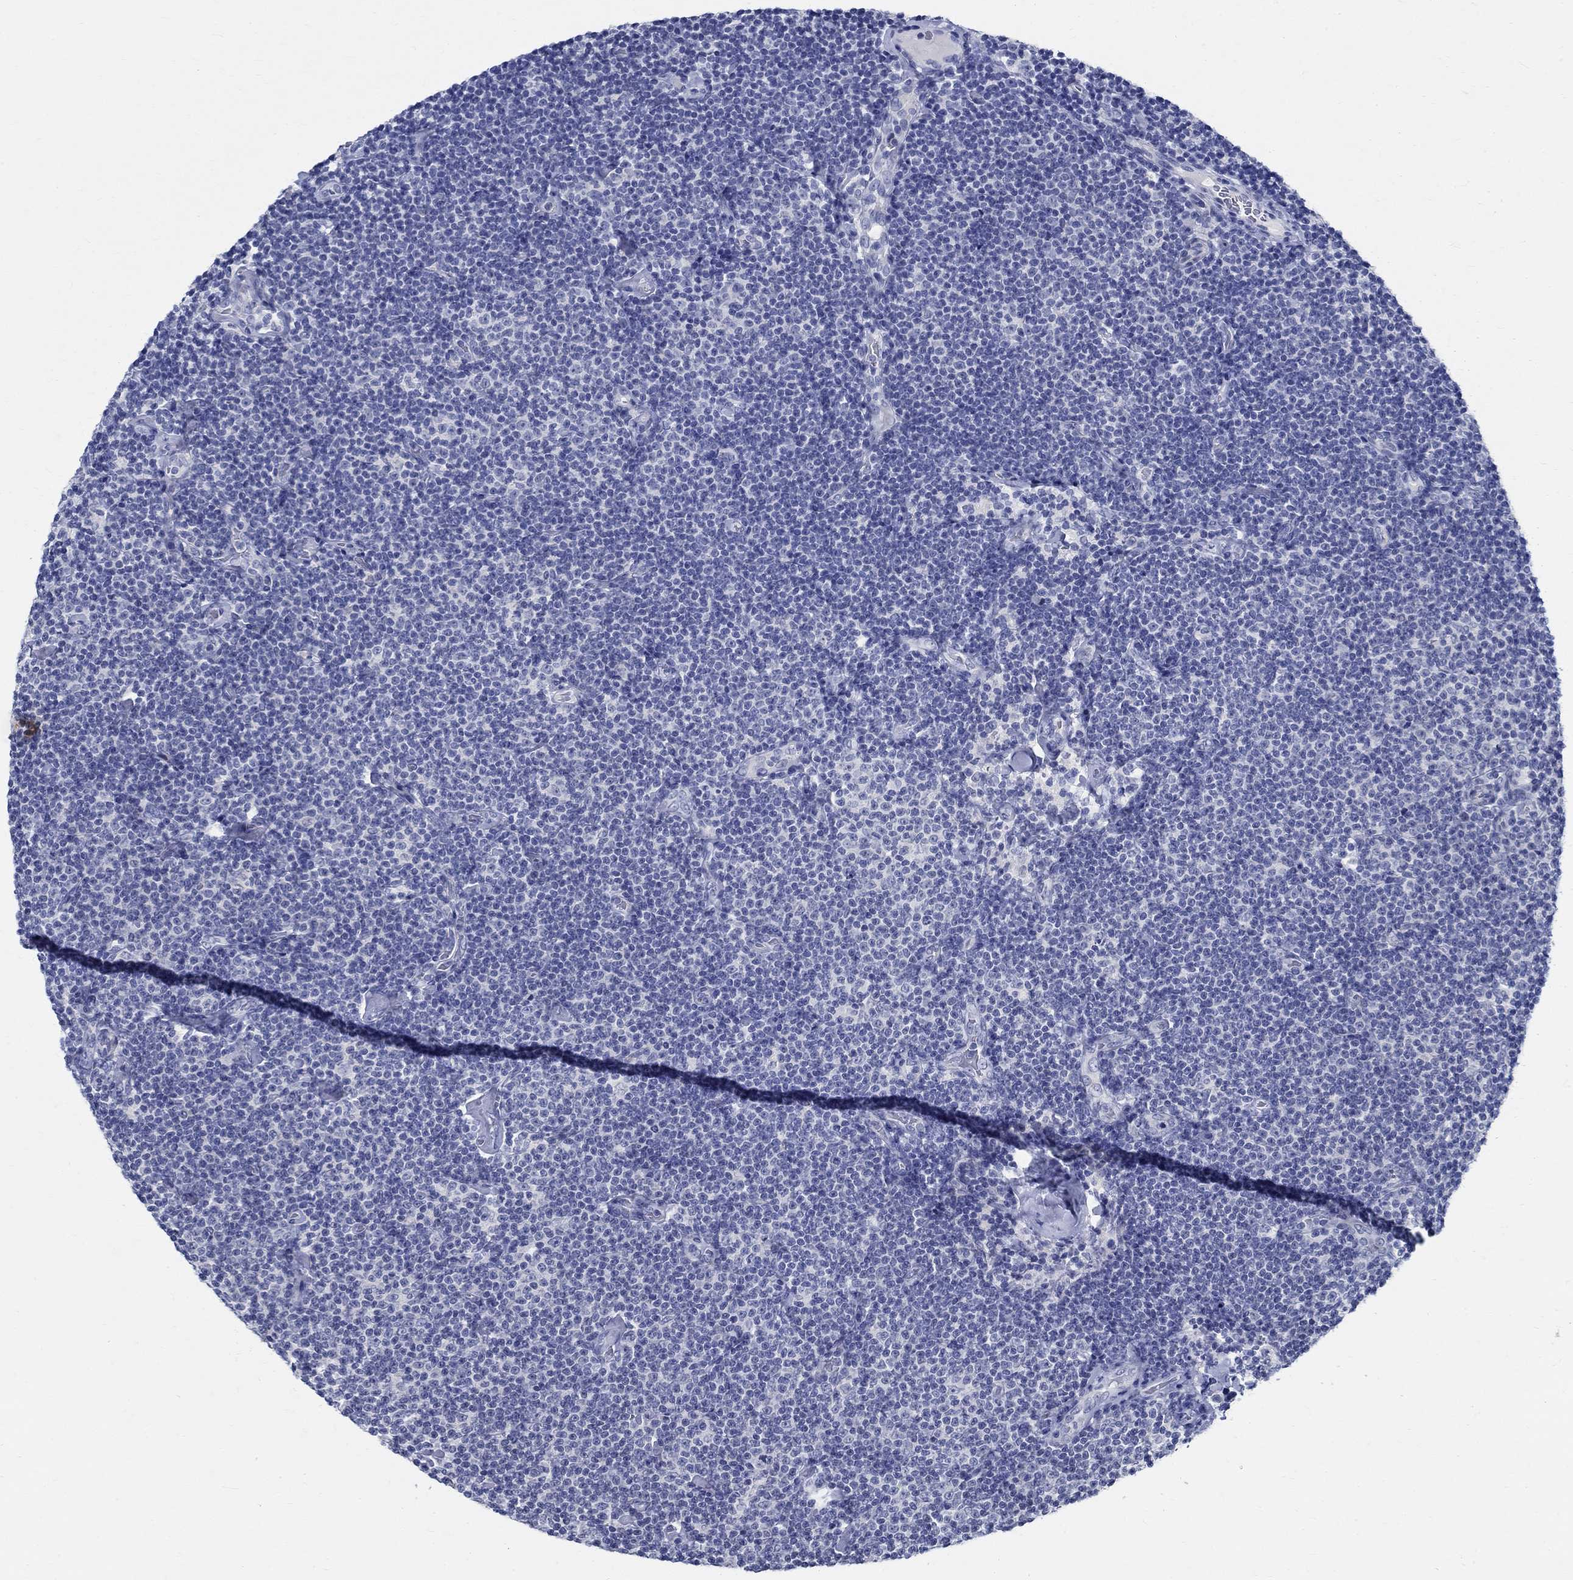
{"staining": {"intensity": "negative", "quantity": "none", "location": "none"}, "tissue": "lymphoma", "cell_type": "Tumor cells", "image_type": "cancer", "snomed": [{"axis": "morphology", "description": "Malignant lymphoma, non-Hodgkin's type, Low grade"}, {"axis": "topography", "description": "Lymph node"}], "caption": "Immunohistochemistry (IHC) image of neoplastic tissue: human lymphoma stained with DAB (3,3'-diaminobenzidine) reveals no significant protein expression in tumor cells.", "gene": "CETN1", "patient": {"sex": "male", "age": 81}}